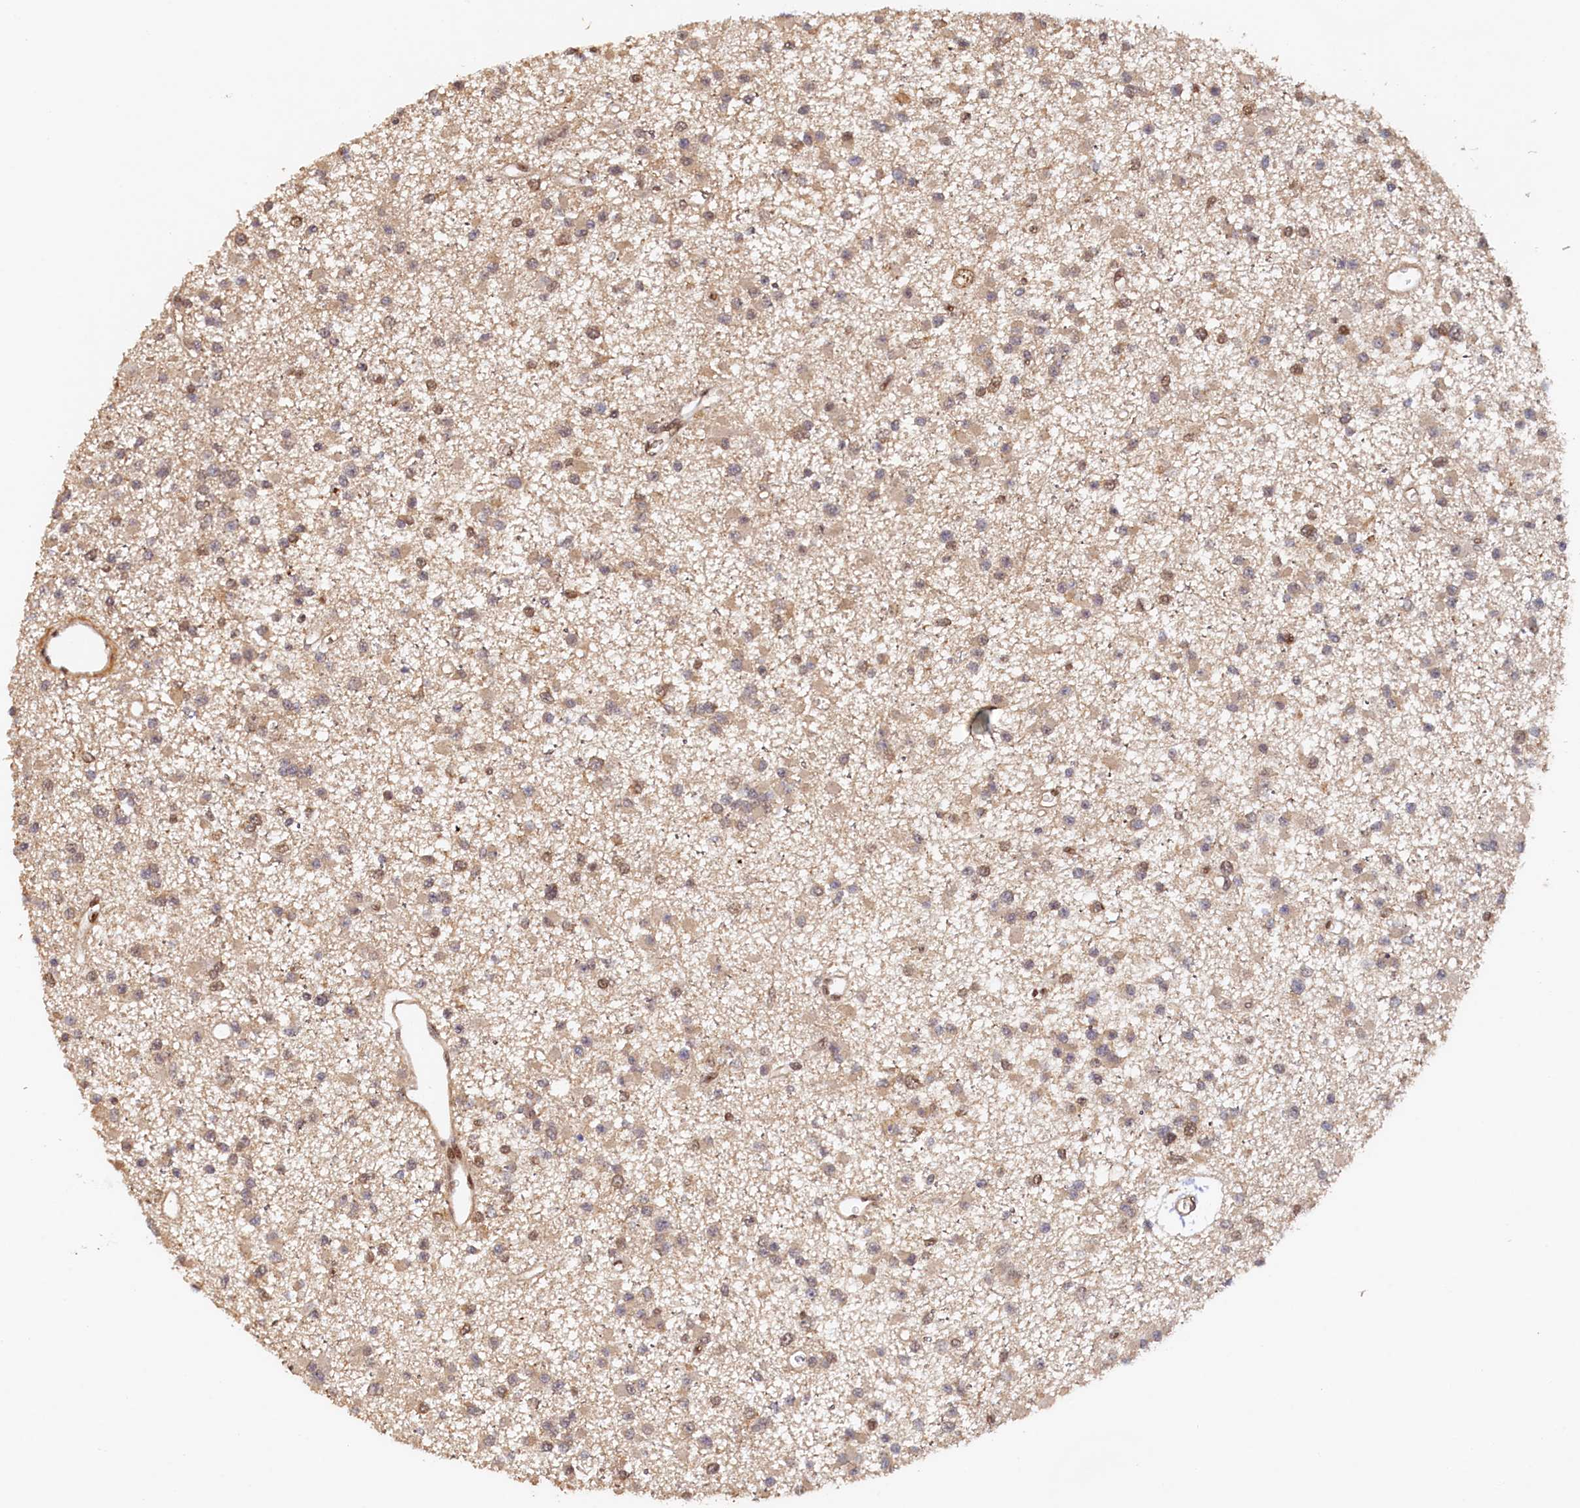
{"staining": {"intensity": "moderate", "quantity": "<25%", "location": "nuclear"}, "tissue": "glioma", "cell_type": "Tumor cells", "image_type": "cancer", "snomed": [{"axis": "morphology", "description": "Glioma, malignant, Low grade"}, {"axis": "topography", "description": "Brain"}], "caption": "IHC image of glioma stained for a protein (brown), which shows low levels of moderate nuclear staining in about <25% of tumor cells.", "gene": "UBL7", "patient": {"sex": "female", "age": 22}}